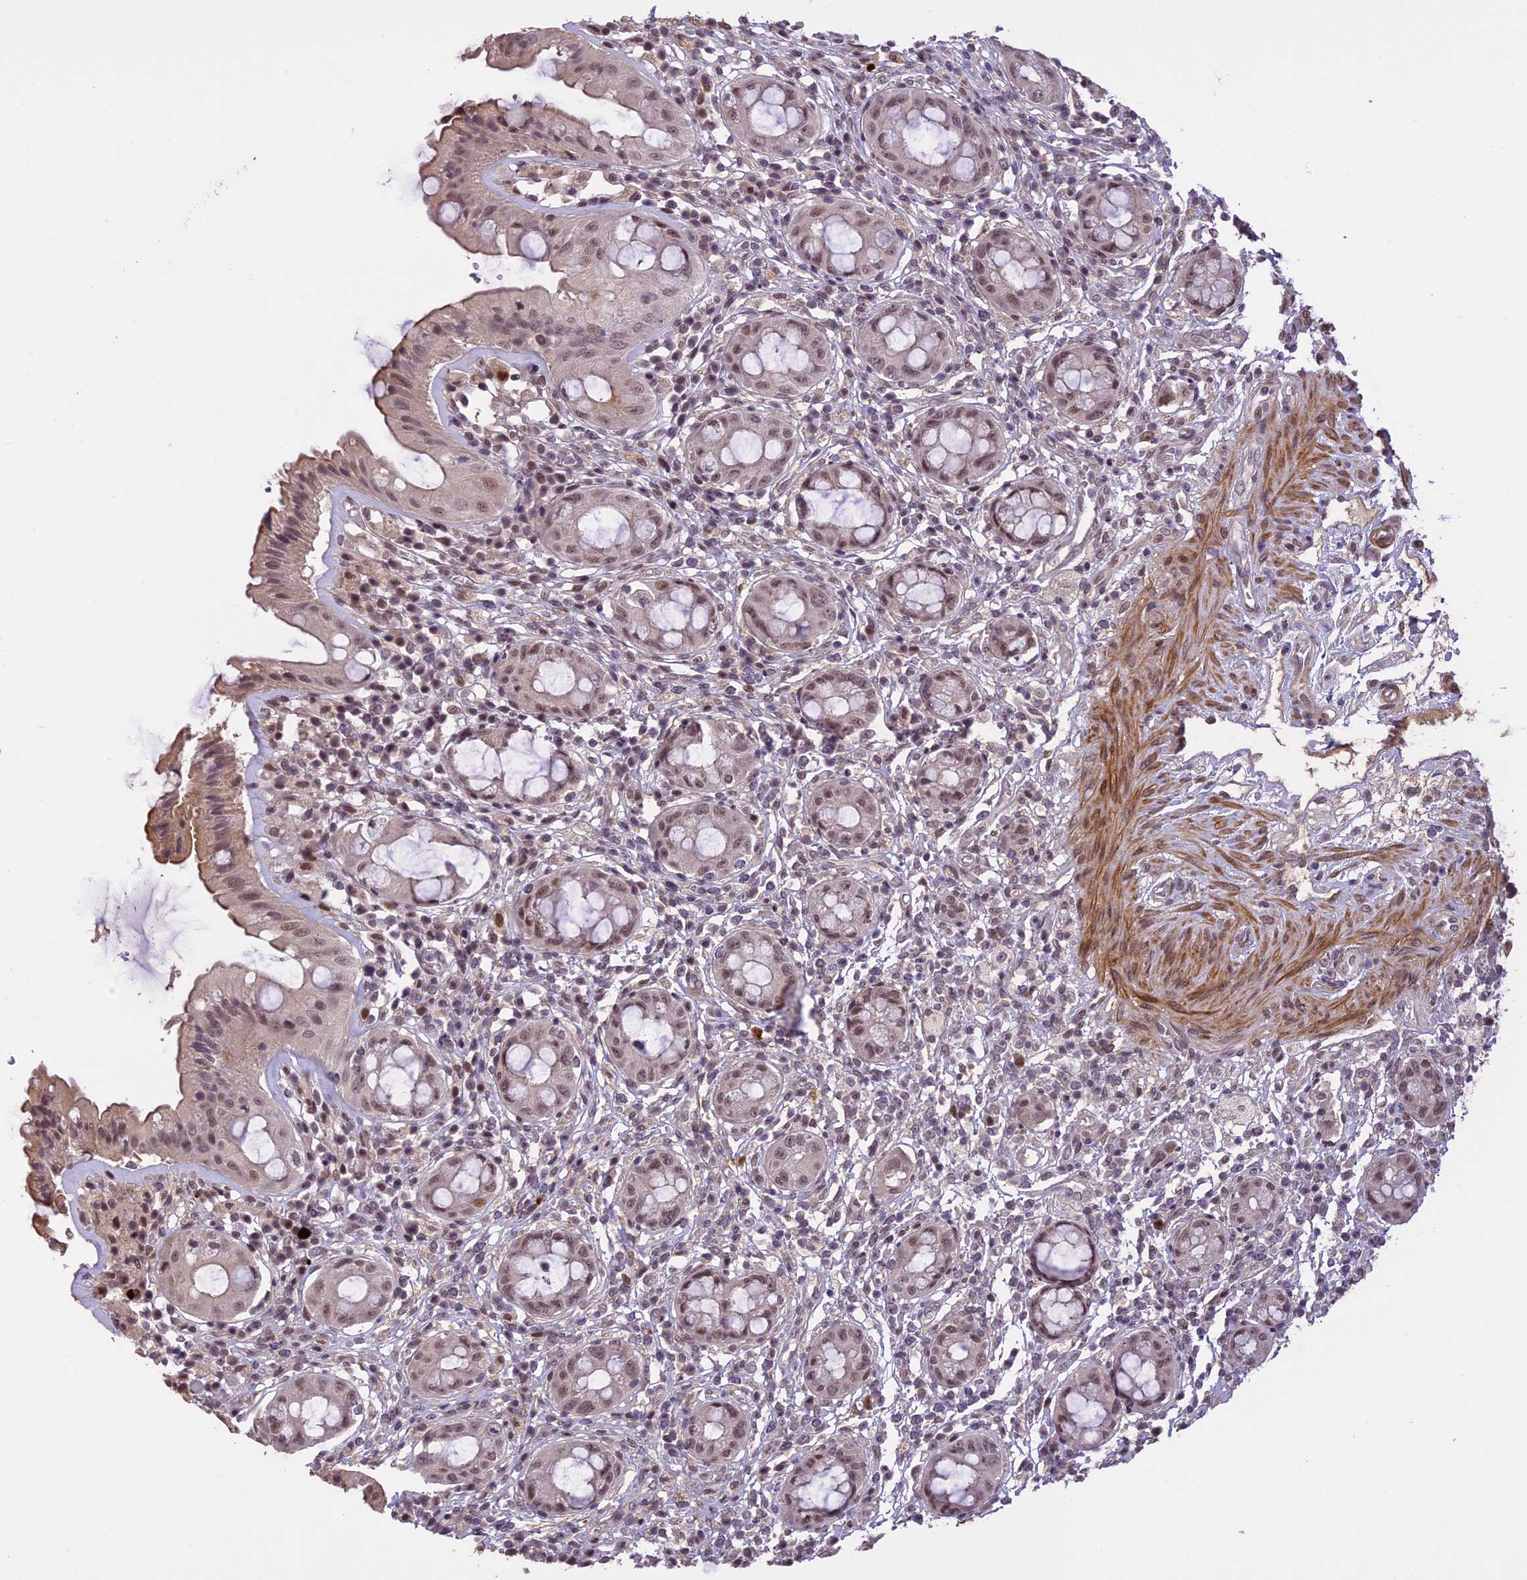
{"staining": {"intensity": "moderate", "quantity": "25%-75%", "location": "cytoplasmic/membranous,nuclear"}, "tissue": "rectum", "cell_type": "Glandular cells", "image_type": "normal", "snomed": [{"axis": "morphology", "description": "Normal tissue, NOS"}, {"axis": "topography", "description": "Rectum"}], "caption": "The histopathology image reveals staining of unremarkable rectum, revealing moderate cytoplasmic/membranous,nuclear protein expression (brown color) within glandular cells. (DAB IHC, brown staining for protein, blue staining for nuclei).", "gene": "PRELID2", "patient": {"sex": "female", "age": 57}}